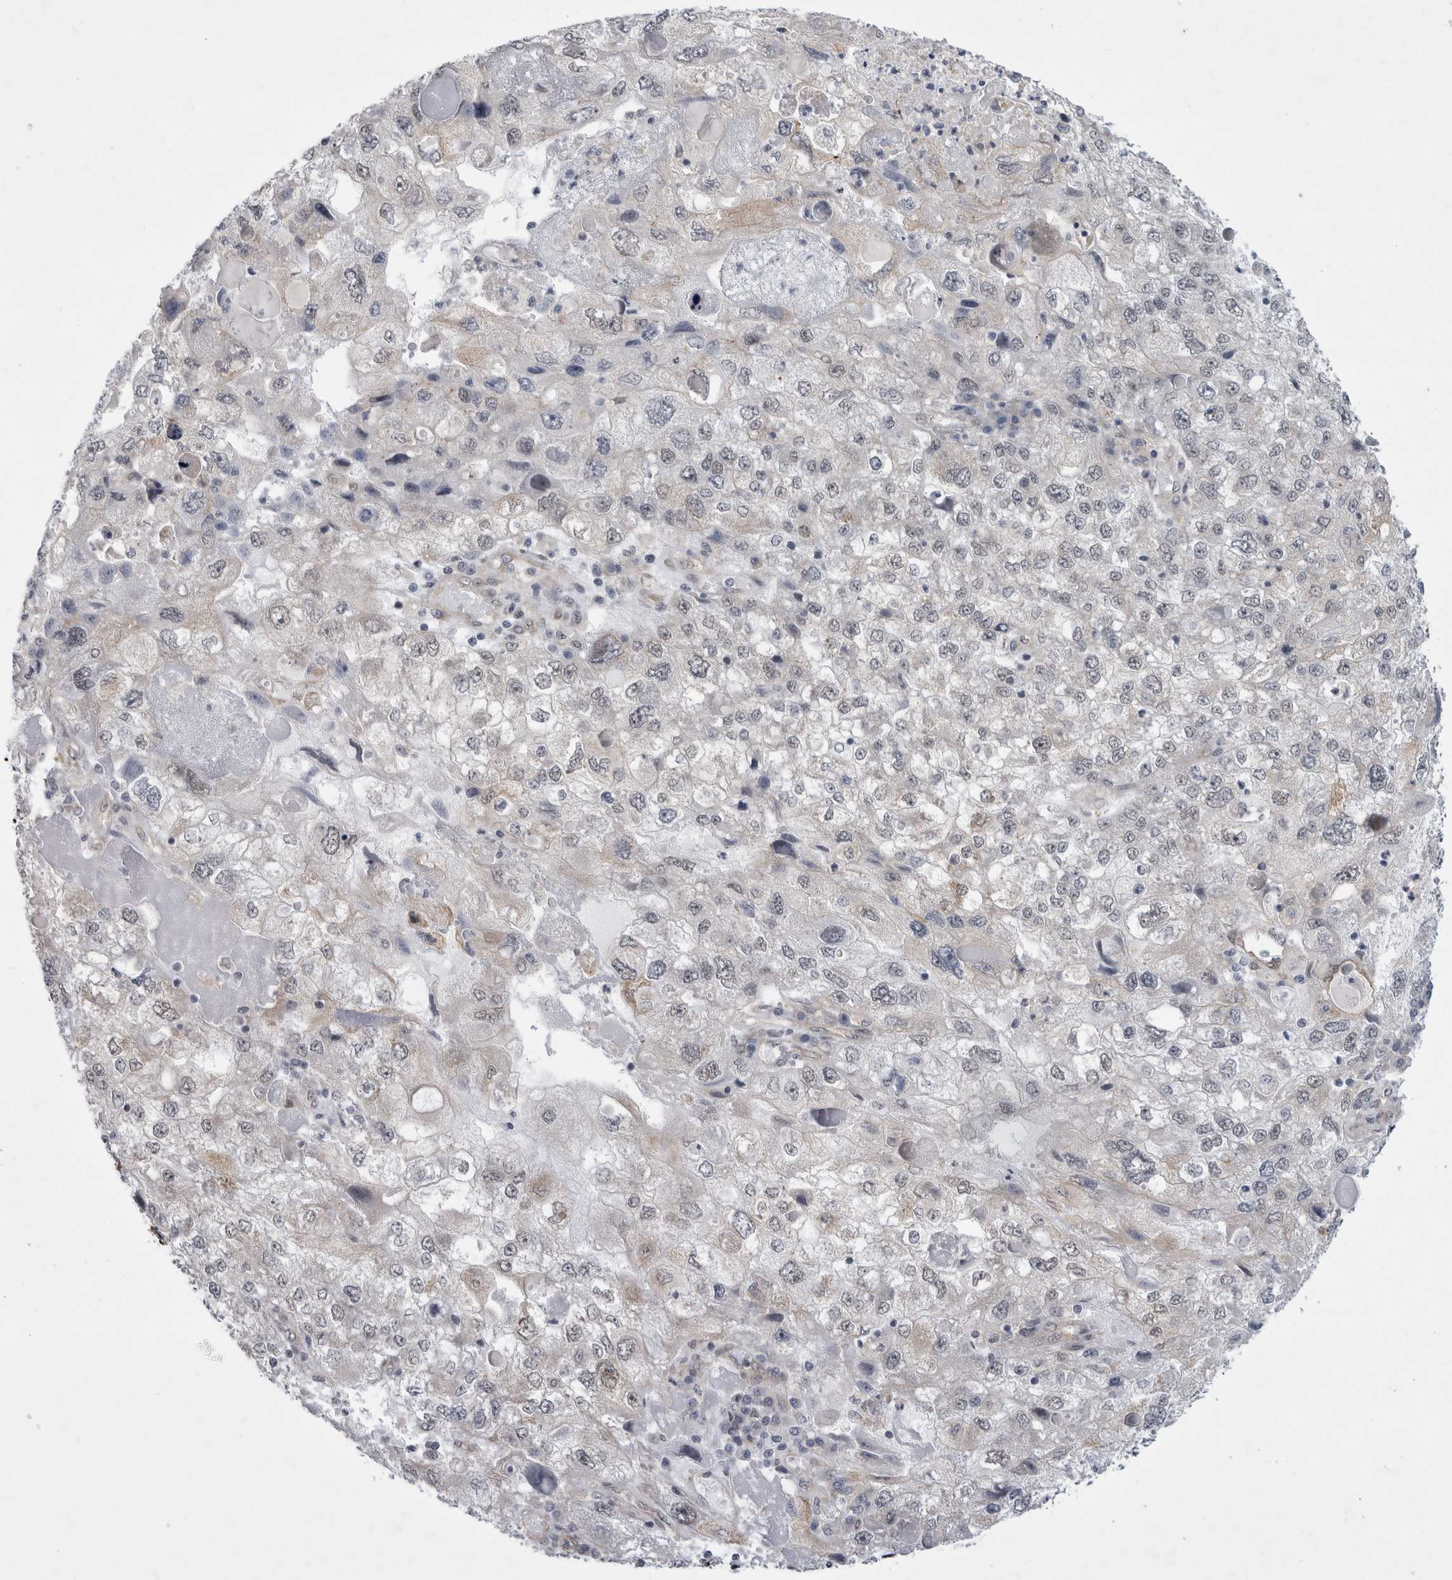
{"staining": {"intensity": "negative", "quantity": "none", "location": "none"}, "tissue": "endometrial cancer", "cell_type": "Tumor cells", "image_type": "cancer", "snomed": [{"axis": "morphology", "description": "Adenocarcinoma, NOS"}, {"axis": "topography", "description": "Endometrium"}], "caption": "The photomicrograph reveals no staining of tumor cells in endometrial adenocarcinoma.", "gene": "PARP11", "patient": {"sex": "female", "age": 49}}